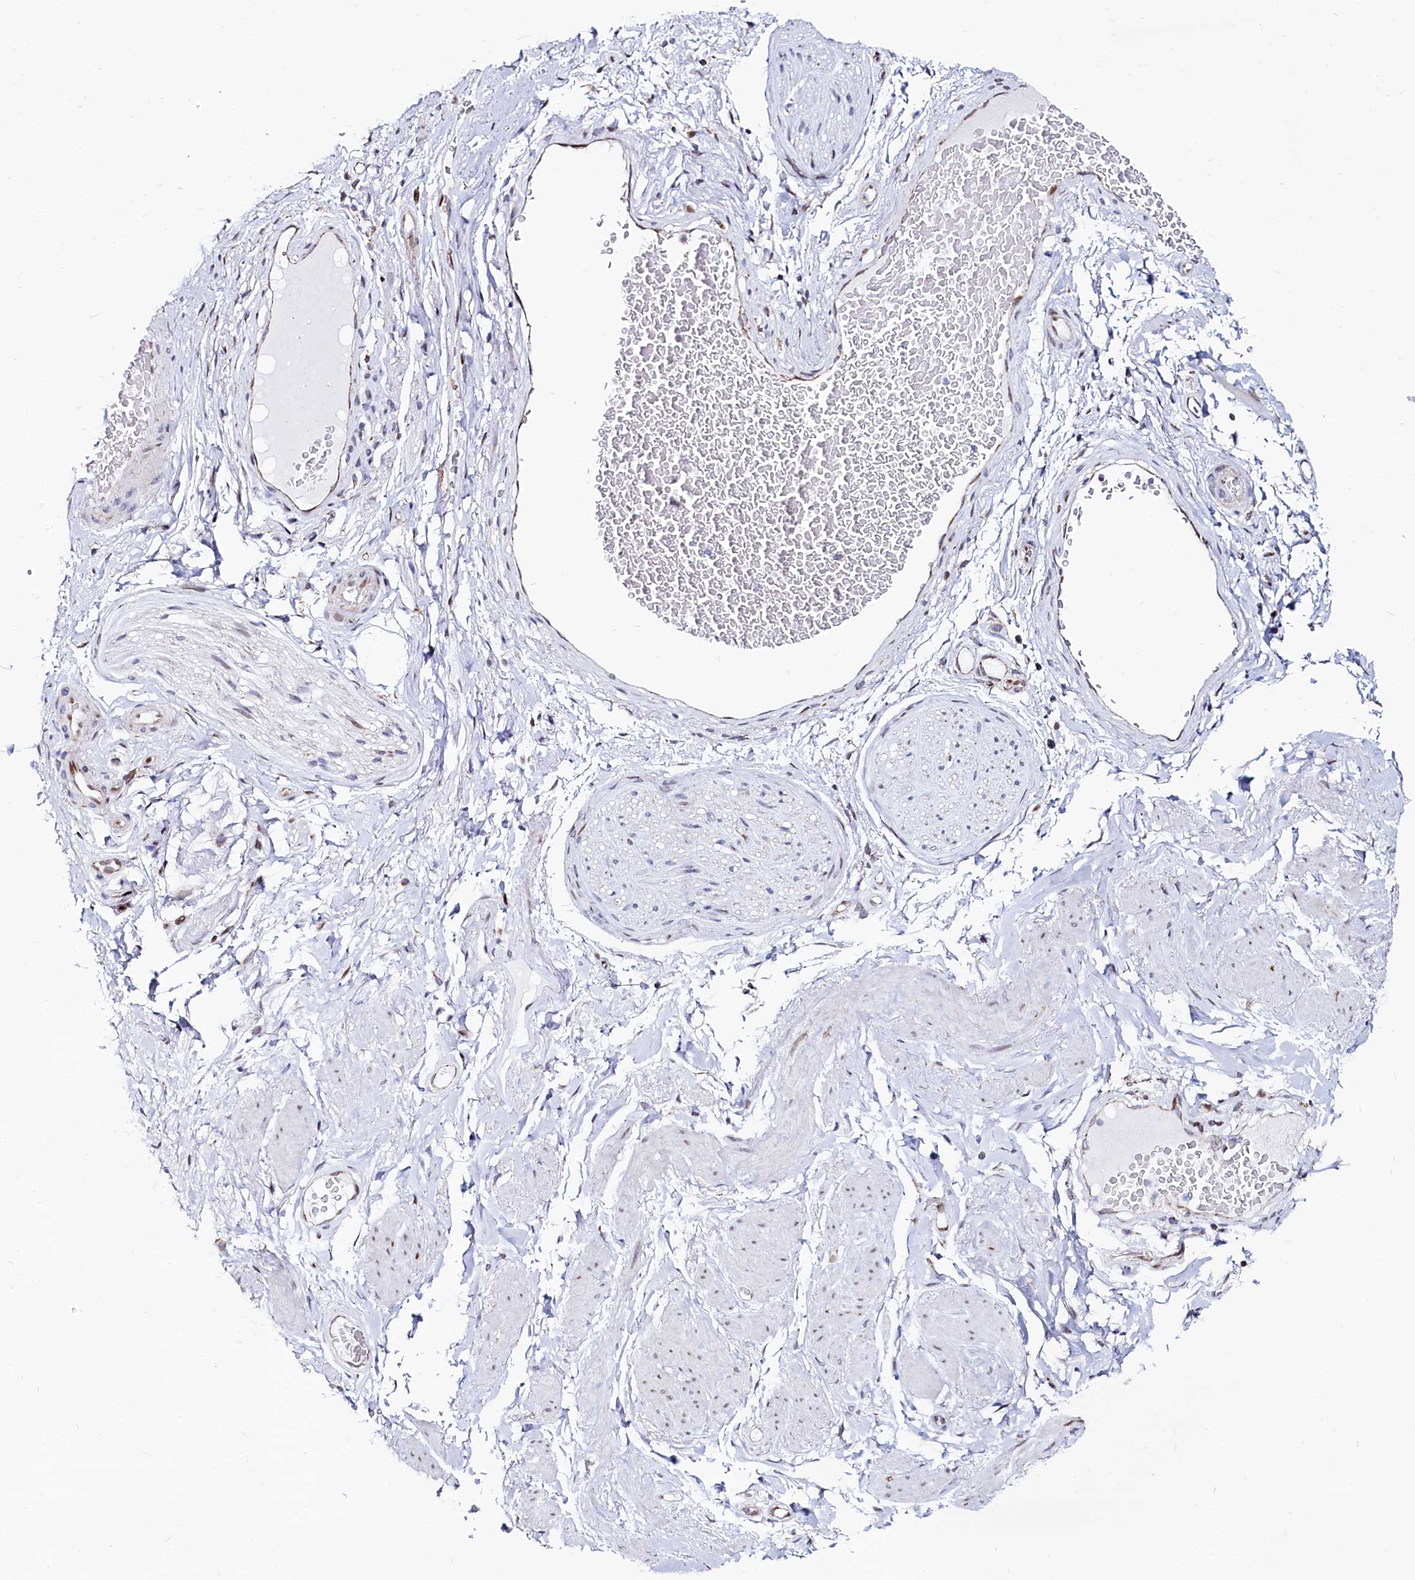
{"staining": {"intensity": "moderate", "quantity": "25%-75%", "location": "cytoplasmic/membranous"}, "tissue": "soft tissue", "cell_type": "Fibroblasts", "image_type": "normal", "snomed": [{"axis": "morphology", "description": "Normal tissue, NOS"}, {"axis": "morphology", "description": "Adenocarcinoma, NOS"}, {"axis": "topography", "description": "Rectum"}, {"axis": "topography", "description": "Vagina"}, {"axis": "topography", "description": "Peripheral nerve tissue"}], "caption": "Immunohistochemical staining of benign soft tissue demonstrates medium levels of moderate cytoplasmic/membranous staining in about 25%-75% of fibroblasts. The staining is performed using DAB (3,3'-diaminobenzidine) brown chromogen to label protein expression. The nuclei are counter-stained blue using hematoxylin.", "gene": "HDGFL3", "patient": {"sex": "female", "age": 71}}